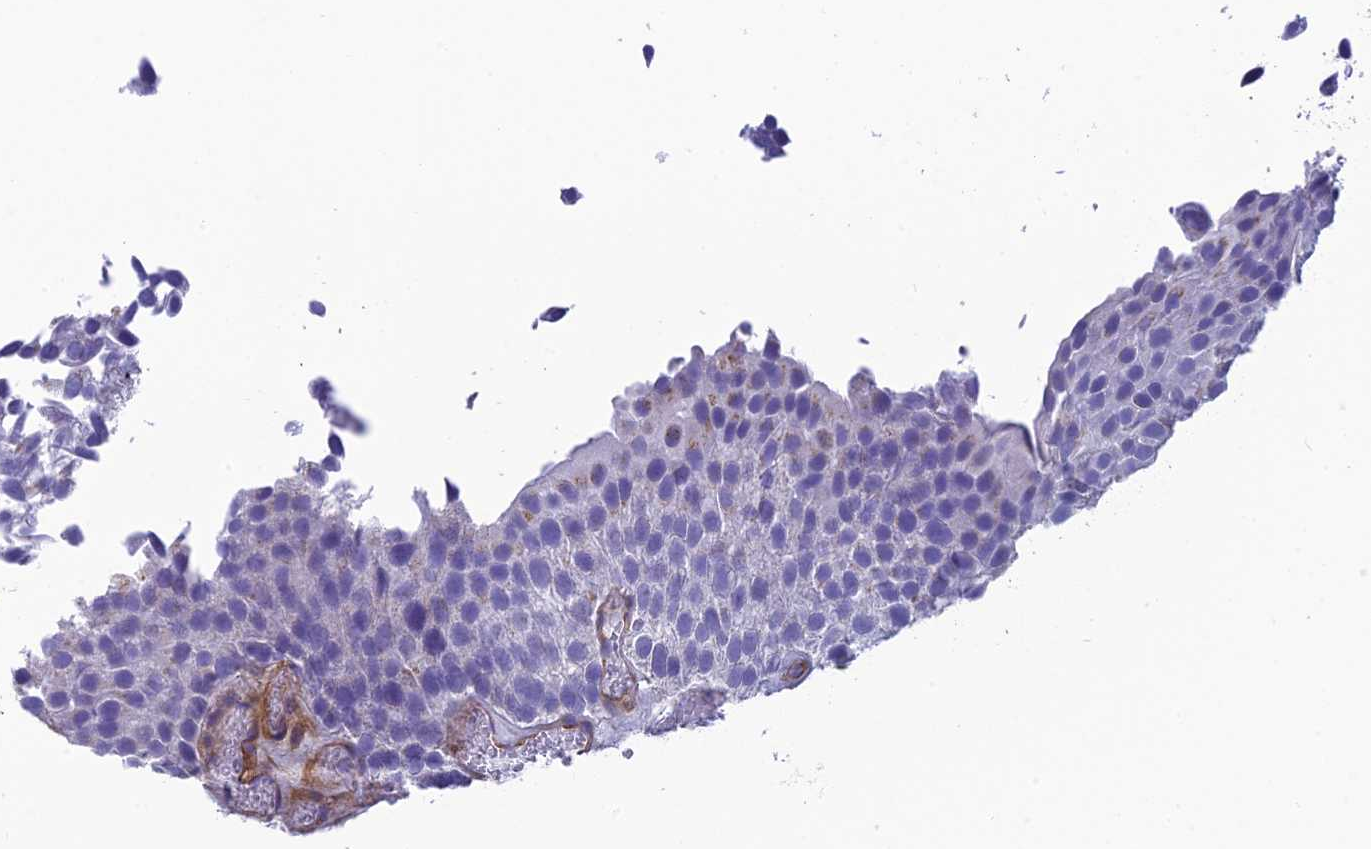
{"staining": {"intensity": "negative", "quantity": "none", "location": "none"}, "tissue": "urothelial cancer", "cell_type": "Tumor cells", "image_type": "cancer", "snomed": [{"axis": "morphology", "description": "Urothelial carcinoma, Low grade"}, {"axis": "topography", "description": "Urinary bladder"}], "caption": "The immunohistochemistry micrograph has no significant positivity in tumor cells of urothelial carcinoma (low-grade) tissue. (Stains: DAB immunohistochemistry (IHC) with hematoxylin counter stain, Microscopy: brightfield microscopy at high magnification).", "gene": "TNS1", "patient": {"sex": "male", "age": 89}}